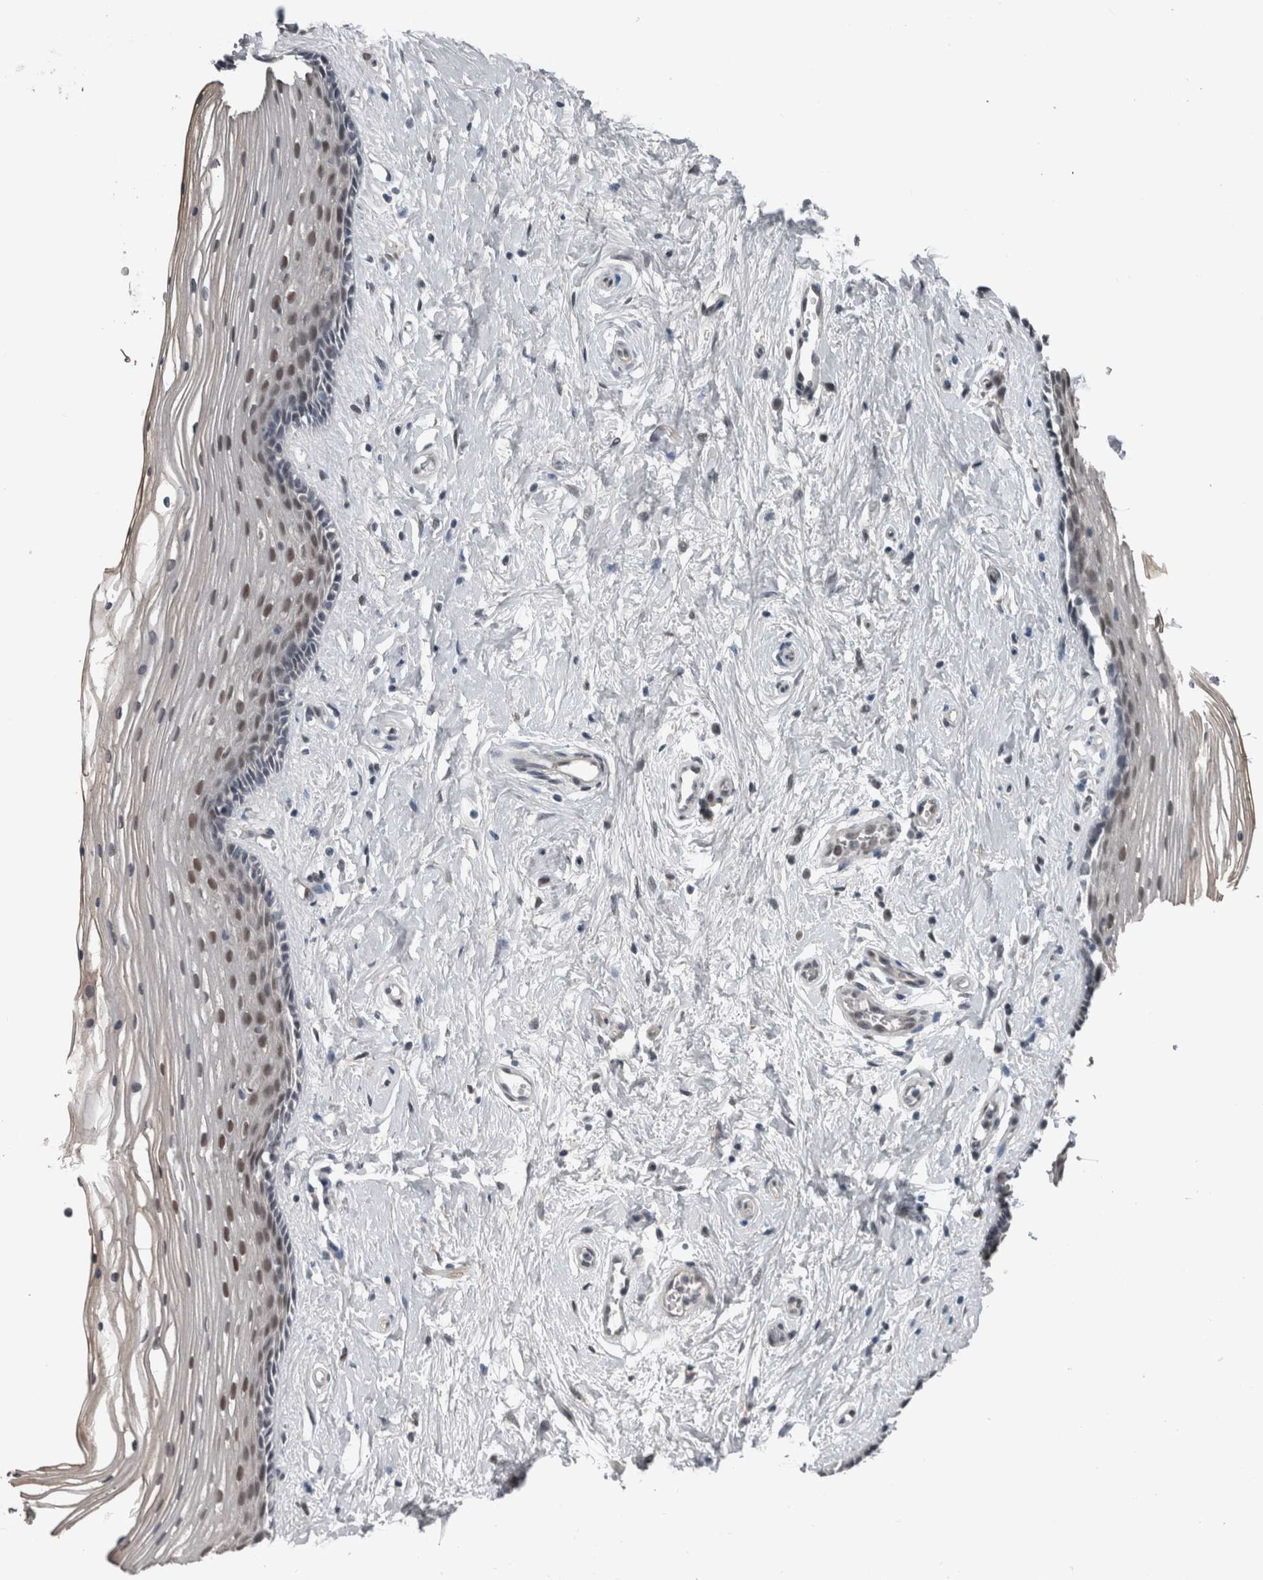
{"staining": {"intensity": "moderate", "quantity": "25%-75%", "location": "nuclear"}, "tissue": "vagina", "cell_type": "Squamous epithelial cells", "image_type": "normal", "snomed": [{"axis": "morphology", "description": "Normal tissue, NOS"}, {"axis": "topography", "description": "Vagina"}], "caption": "Immunohistochemical staining of unremarkable vagina shows moderate nuclear protein staining in approximately 25%-75% of squamous epithelial cells. (DAB (3,3'-diaminobenzidine) = brown stain, brightfield microscopy at high magnification).", "gene": "ZBTB21", "patient": {"sex": "female", "age": 46}}